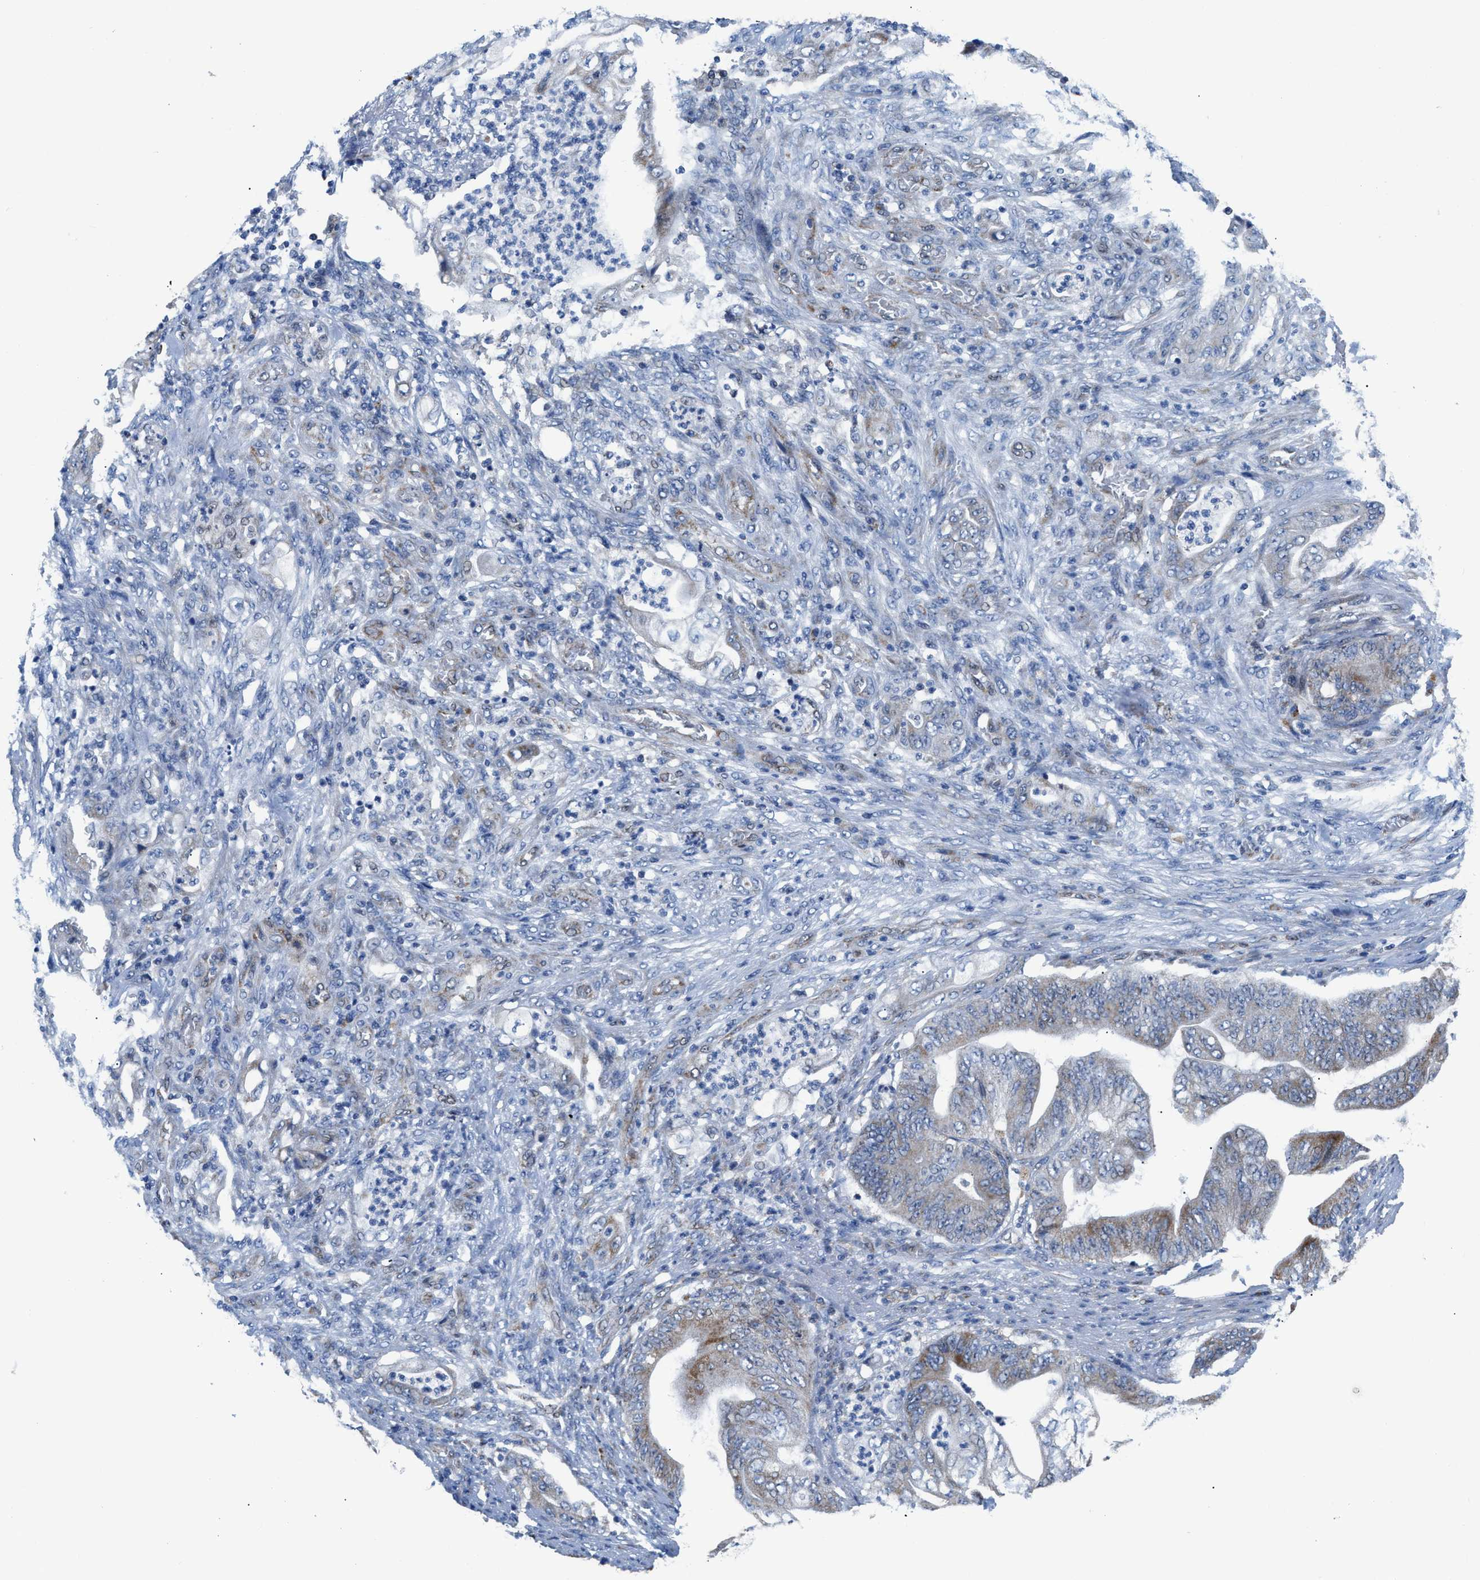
{"staining": {"intensity": "moderate", "quantity": "<25%", "location": "cytoplasmic/membranous"}, "tissue": "stomach cancer", "cell_type": "Tumor cells", "image_type": "cancer", "snomed": [{"axis": "morphology", "description": "Adenocarcinoma, NOS"}, {"axis": "topography", "description": "Stomach"}], "caption": "Immunohistochemical staining of stomach adenocarcinoma shows low levels of moderate cytoplasmic/membranous protein positivity in approximately <25% of tumor cells. Ihc stains the protein in brown and the nuclei are stained blue.", "gene": "LMO2", "patient": {"sex": "female", "age": 73}}